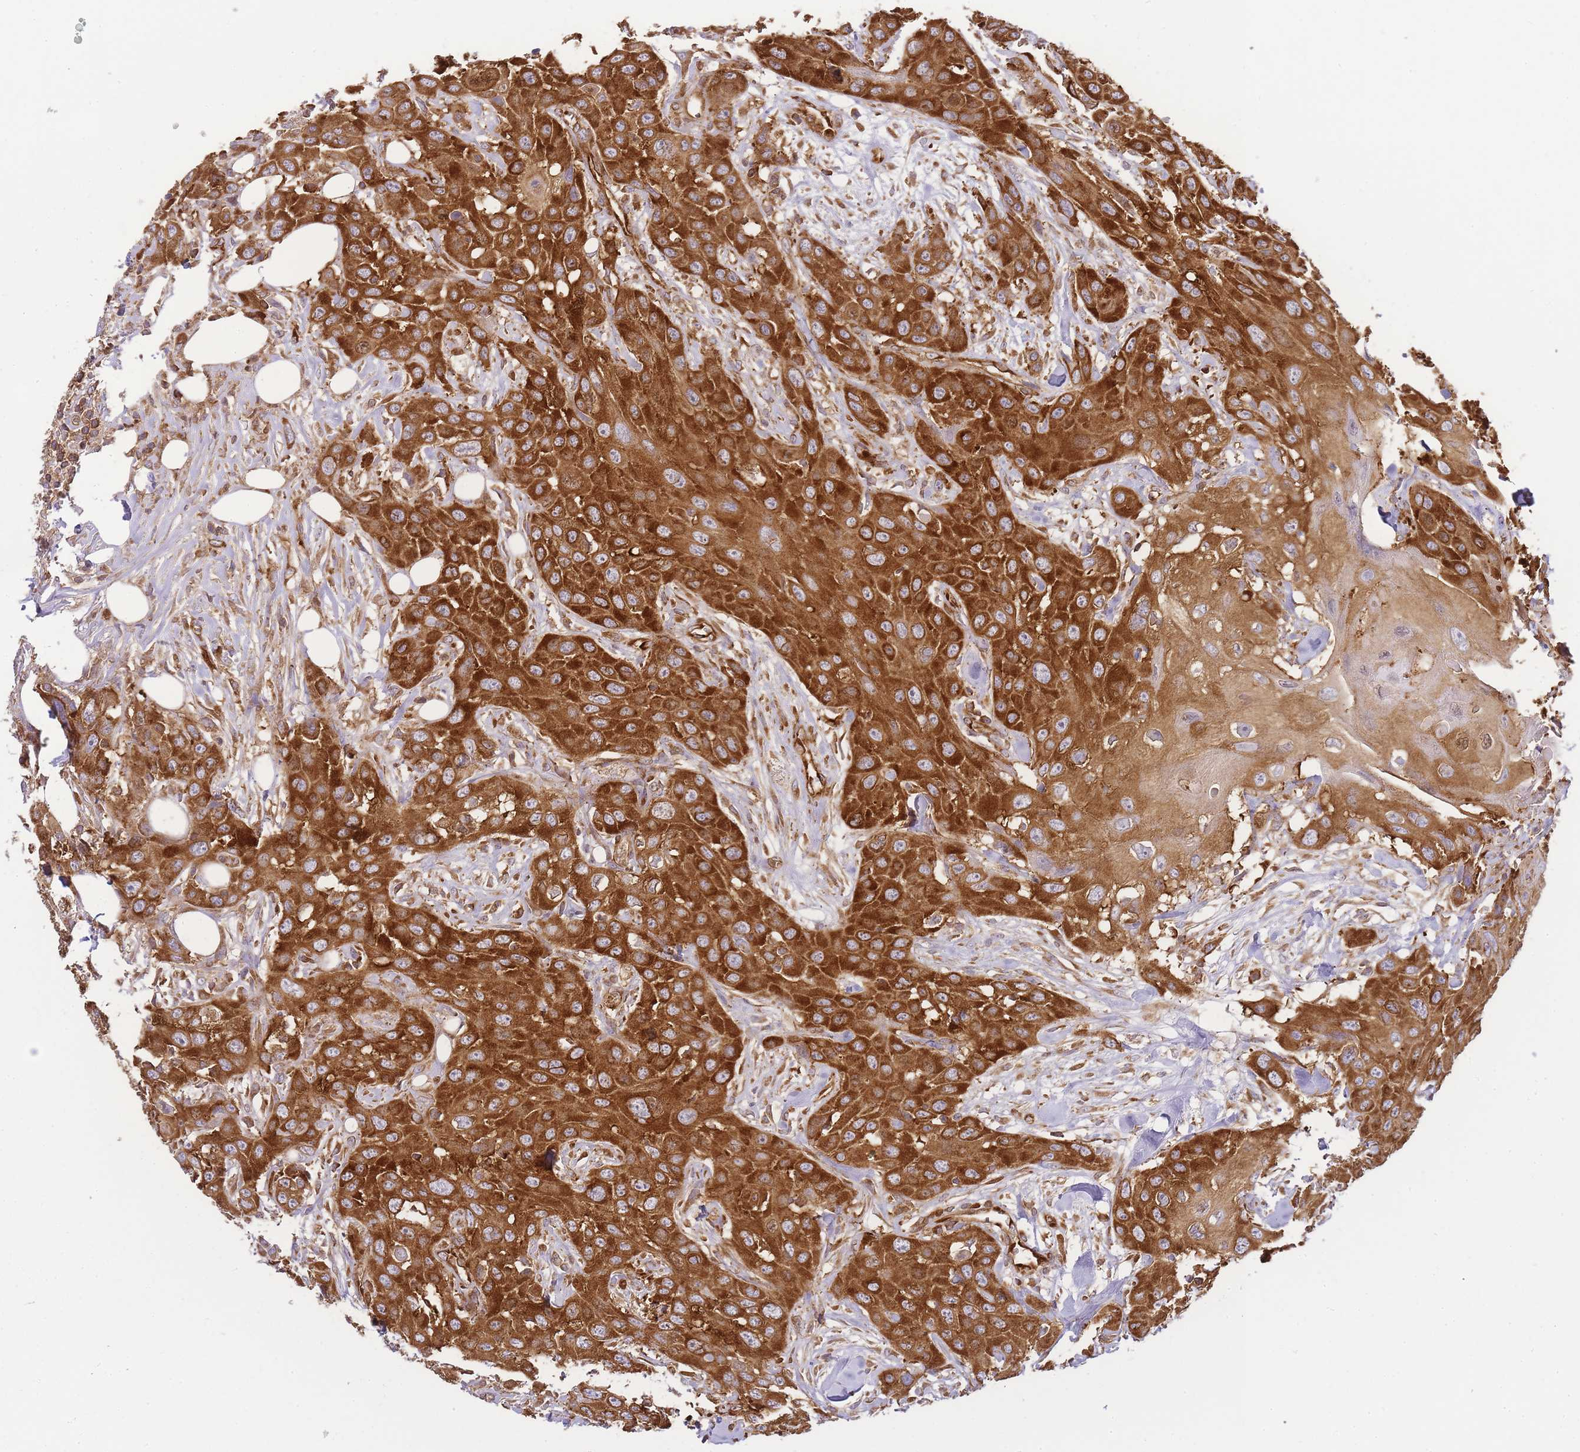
{"staining": {"intensity": "strong", "quantity": ">75%", "location": "cytoplasmic/membranous"}, "tissue": "head and neck cancer", "cell_type": "Tumor cells", "image_type": "cancer", "snomed": [{"axis": "morphology", "description": "Squamous cell carcinoma, NOS"}, {"axis": "topography", "description": "Head-Neck"}], "caption": "Immunohistochemistry (IHC) staining of head and neck cancer, which shows high levels of strong cytoplasmic/membranous positivity in about >75% of tumor cells indicating strong cytoplasmic/membranous protein positivity. The staining was performed using DAB (3,3'-diaminobenzidine) (brown) for protein detection and nuclei were counterstained in hematoxylin (blue).", "gene": "MSN", "patient": {"sex": "male", "age": 81}}